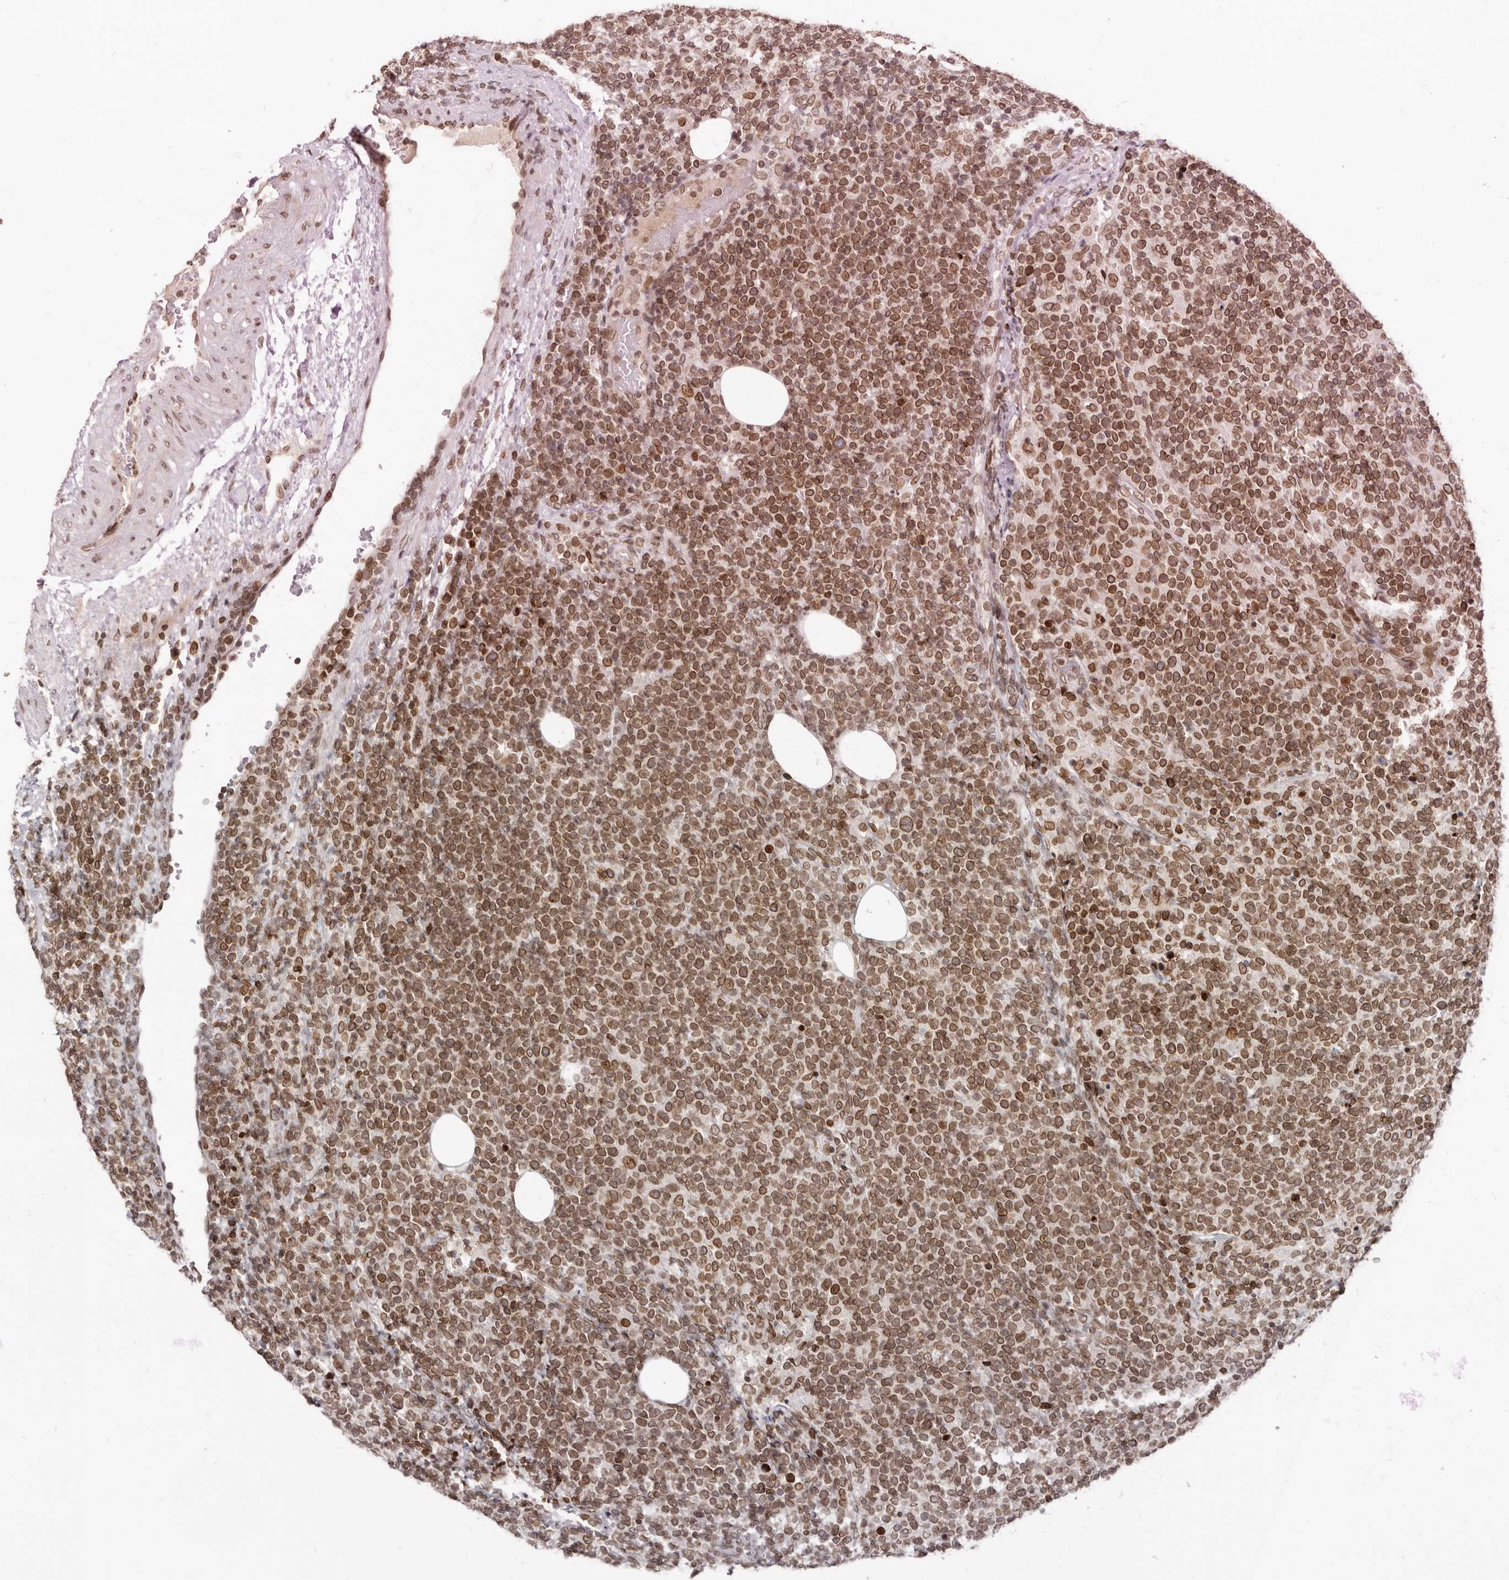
{"staining": {"intensity": "moderate", "quantity": ">75%", "location": "cytoplasmic/membranous,nuclear"}, "tissue": "lymphoma", "cell_type": "Tumor cells", "image_type": "cancer", "snomed": [{"axis": "morphology", "description": "Malignant lymphoma, non-Hodgkin's type, High grade"}, {"axis": "topography", "description": "Lymph node"}], "caption": "Immunohistochemistry (IHC) of high-grade malignant lymphoma, non-Hodgkin's type reveals medium levels of moderate cytoplasmic/membranous and nuclear positivity in approximately >75% of tumor cells.", "gene": "NUP153", "patient": {"sex": "male", "age": 61}}